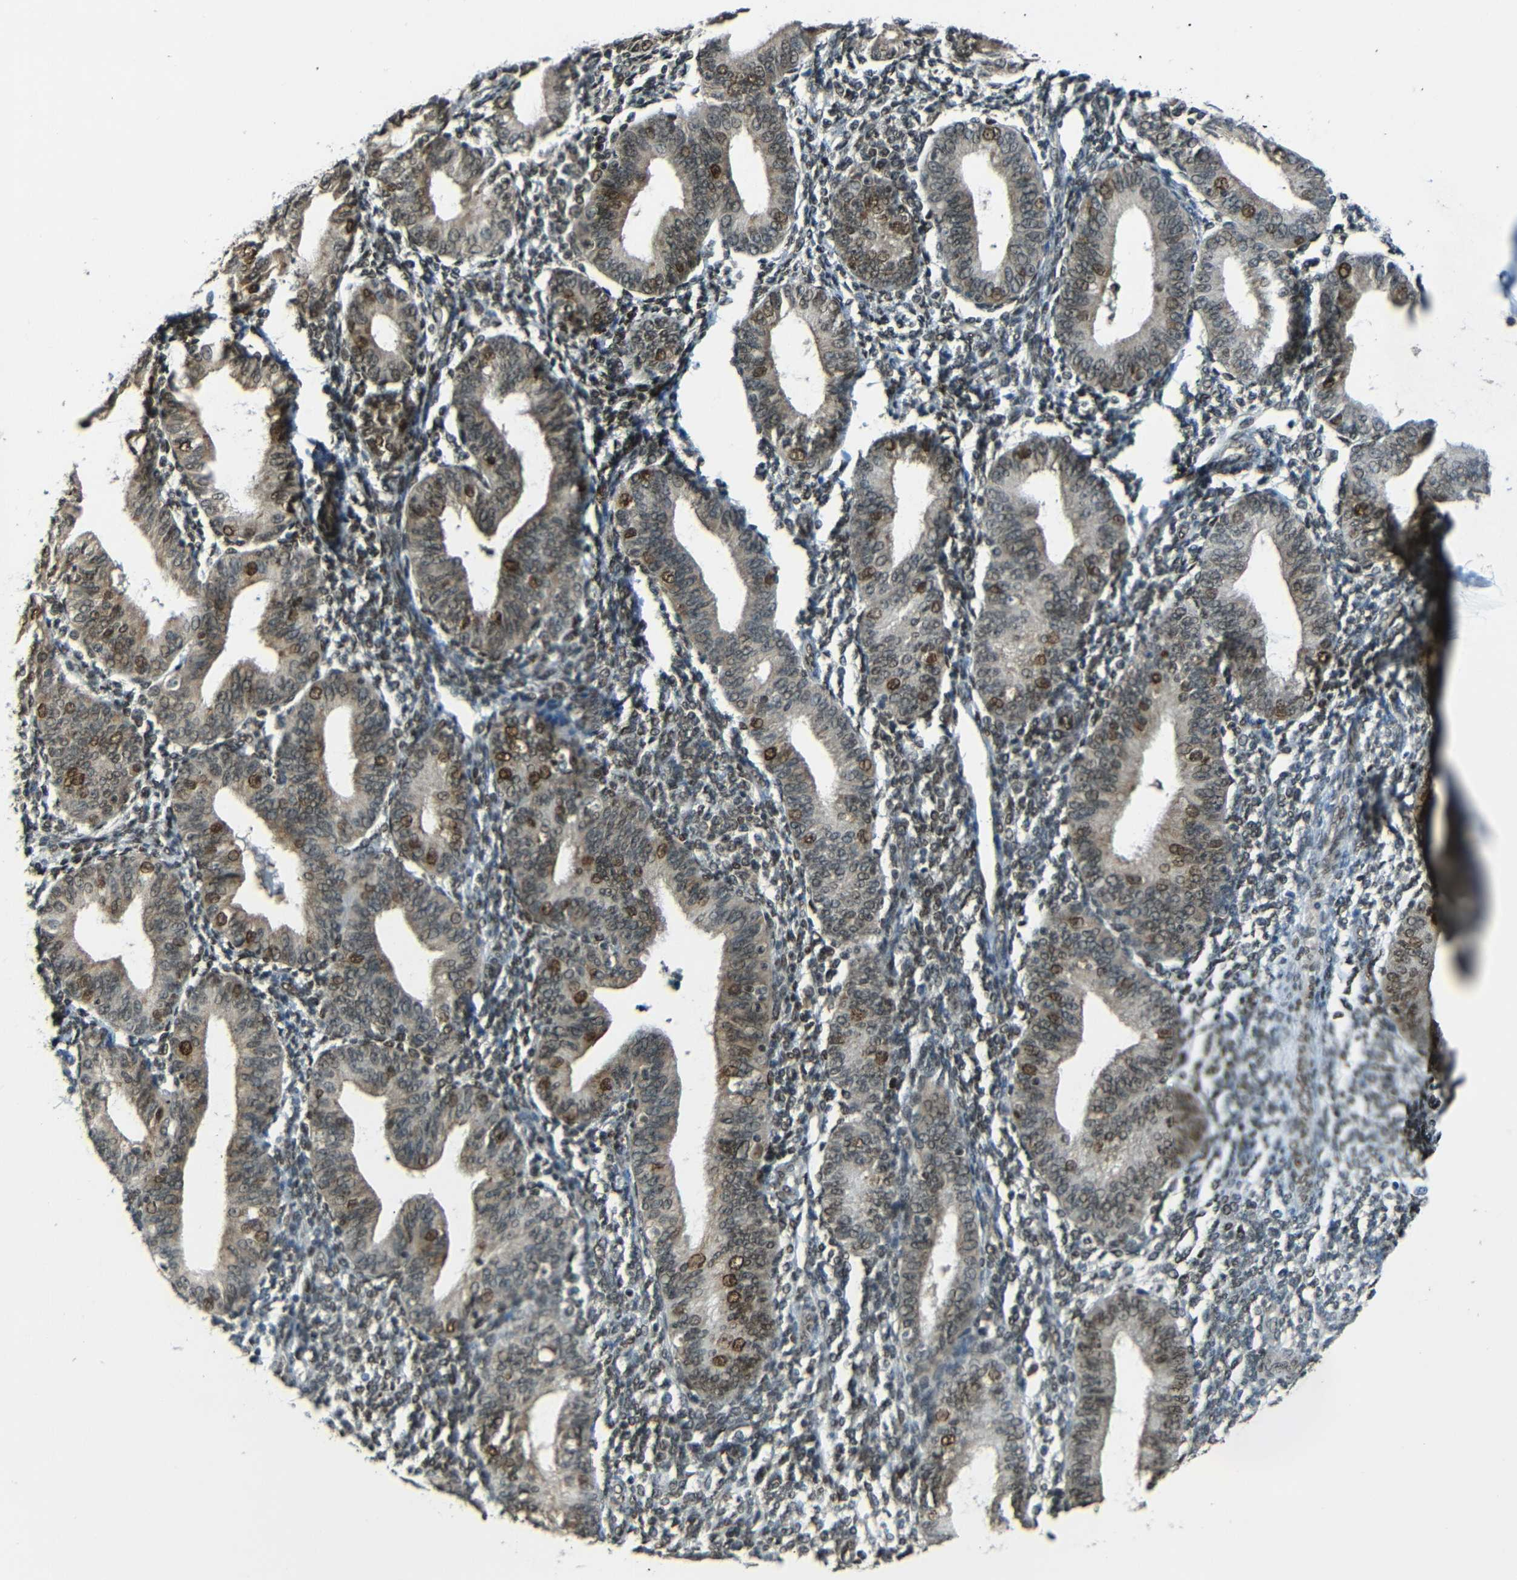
{"staining": {"intensity": "weak", "quantity": "25%-75%", "location": "nuclear"}, "tissue": "endometrium", "cell_type": "Cells in endometrial stroma", "image_type": "normal", "snomed": [{"axis": "morphology", "description": "Normal tissue, NOS"}, {"axis": "topography", "description": "Endometrium"}], "caption": "A high-resolution histopathology image shows immunohistochemistry (IHC) staining of unremarkable endometrium, which demonstrates weak nuclear staining in about 25%-75% of cells in endometrial stroma.", "gene": "PSIP1", "patient": {"sex": "female", "age": 61}}